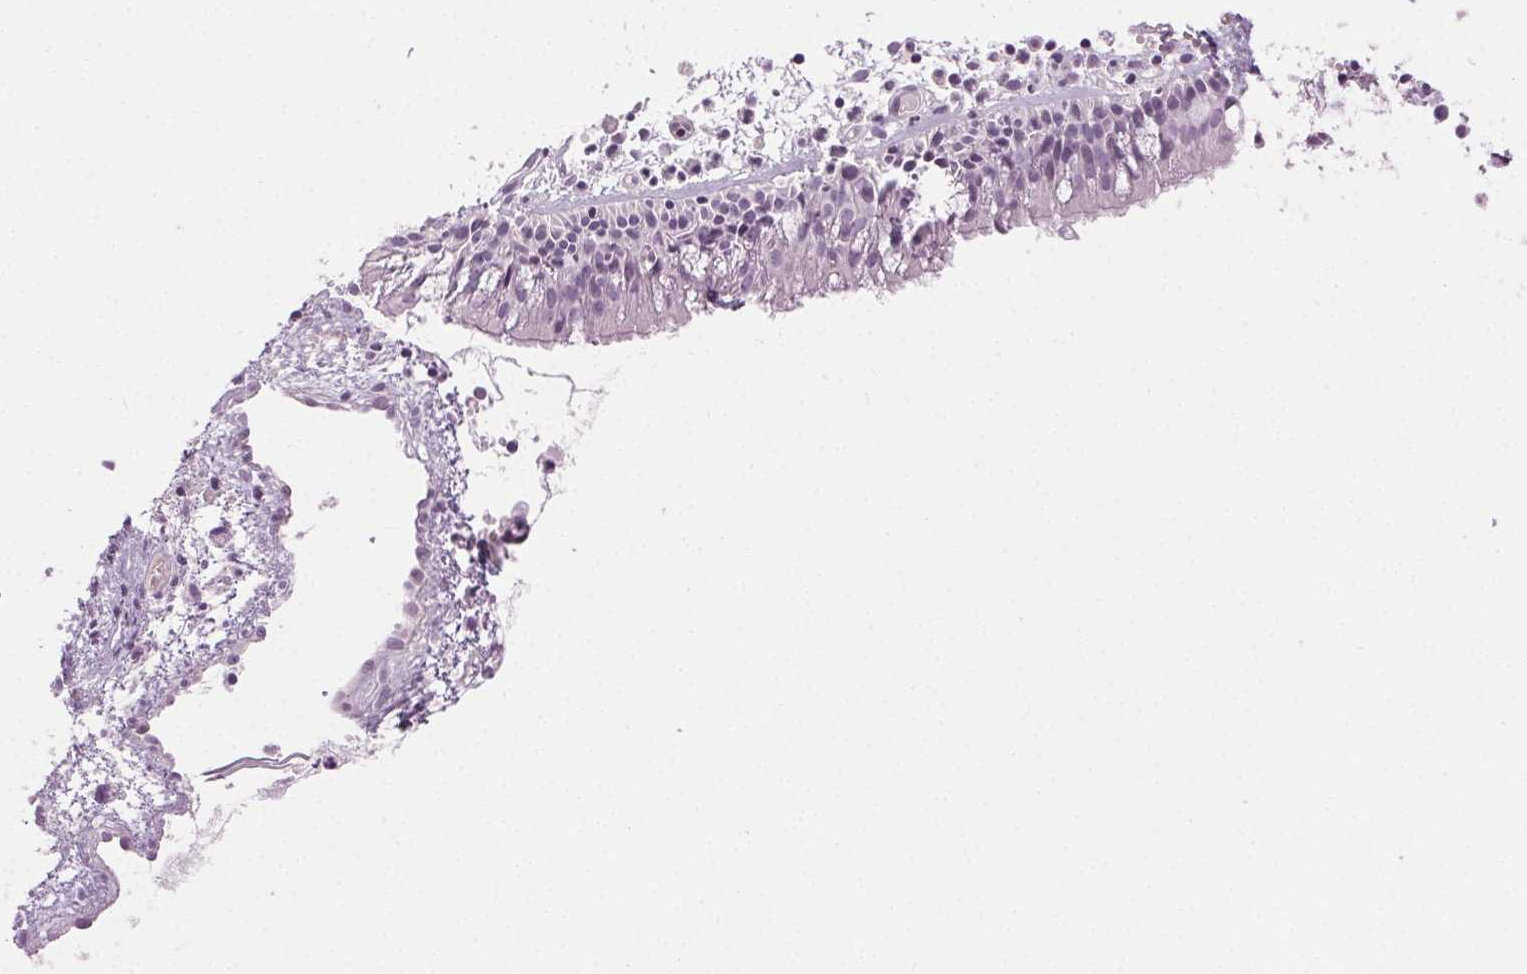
{"staining": {"intensity": "negative", "quantity": "none", "location": "none"}, "tissue": "nasopharynx", "cell_type": "Respiratory epithelial cells", "image_type": "normal", "snomed": [{"axis": "morphology", "description": "Normal tissue, NOS"}, {"axis": "topography", "description": "Nasopharynx"}], "caption": "This is an immunohistochemistry image of unremarkable nasopharynx. There is no staining in respiratory epithelial cells.", "gene": "AIF1L", "patient": {"sex": "male", "age": 31}}